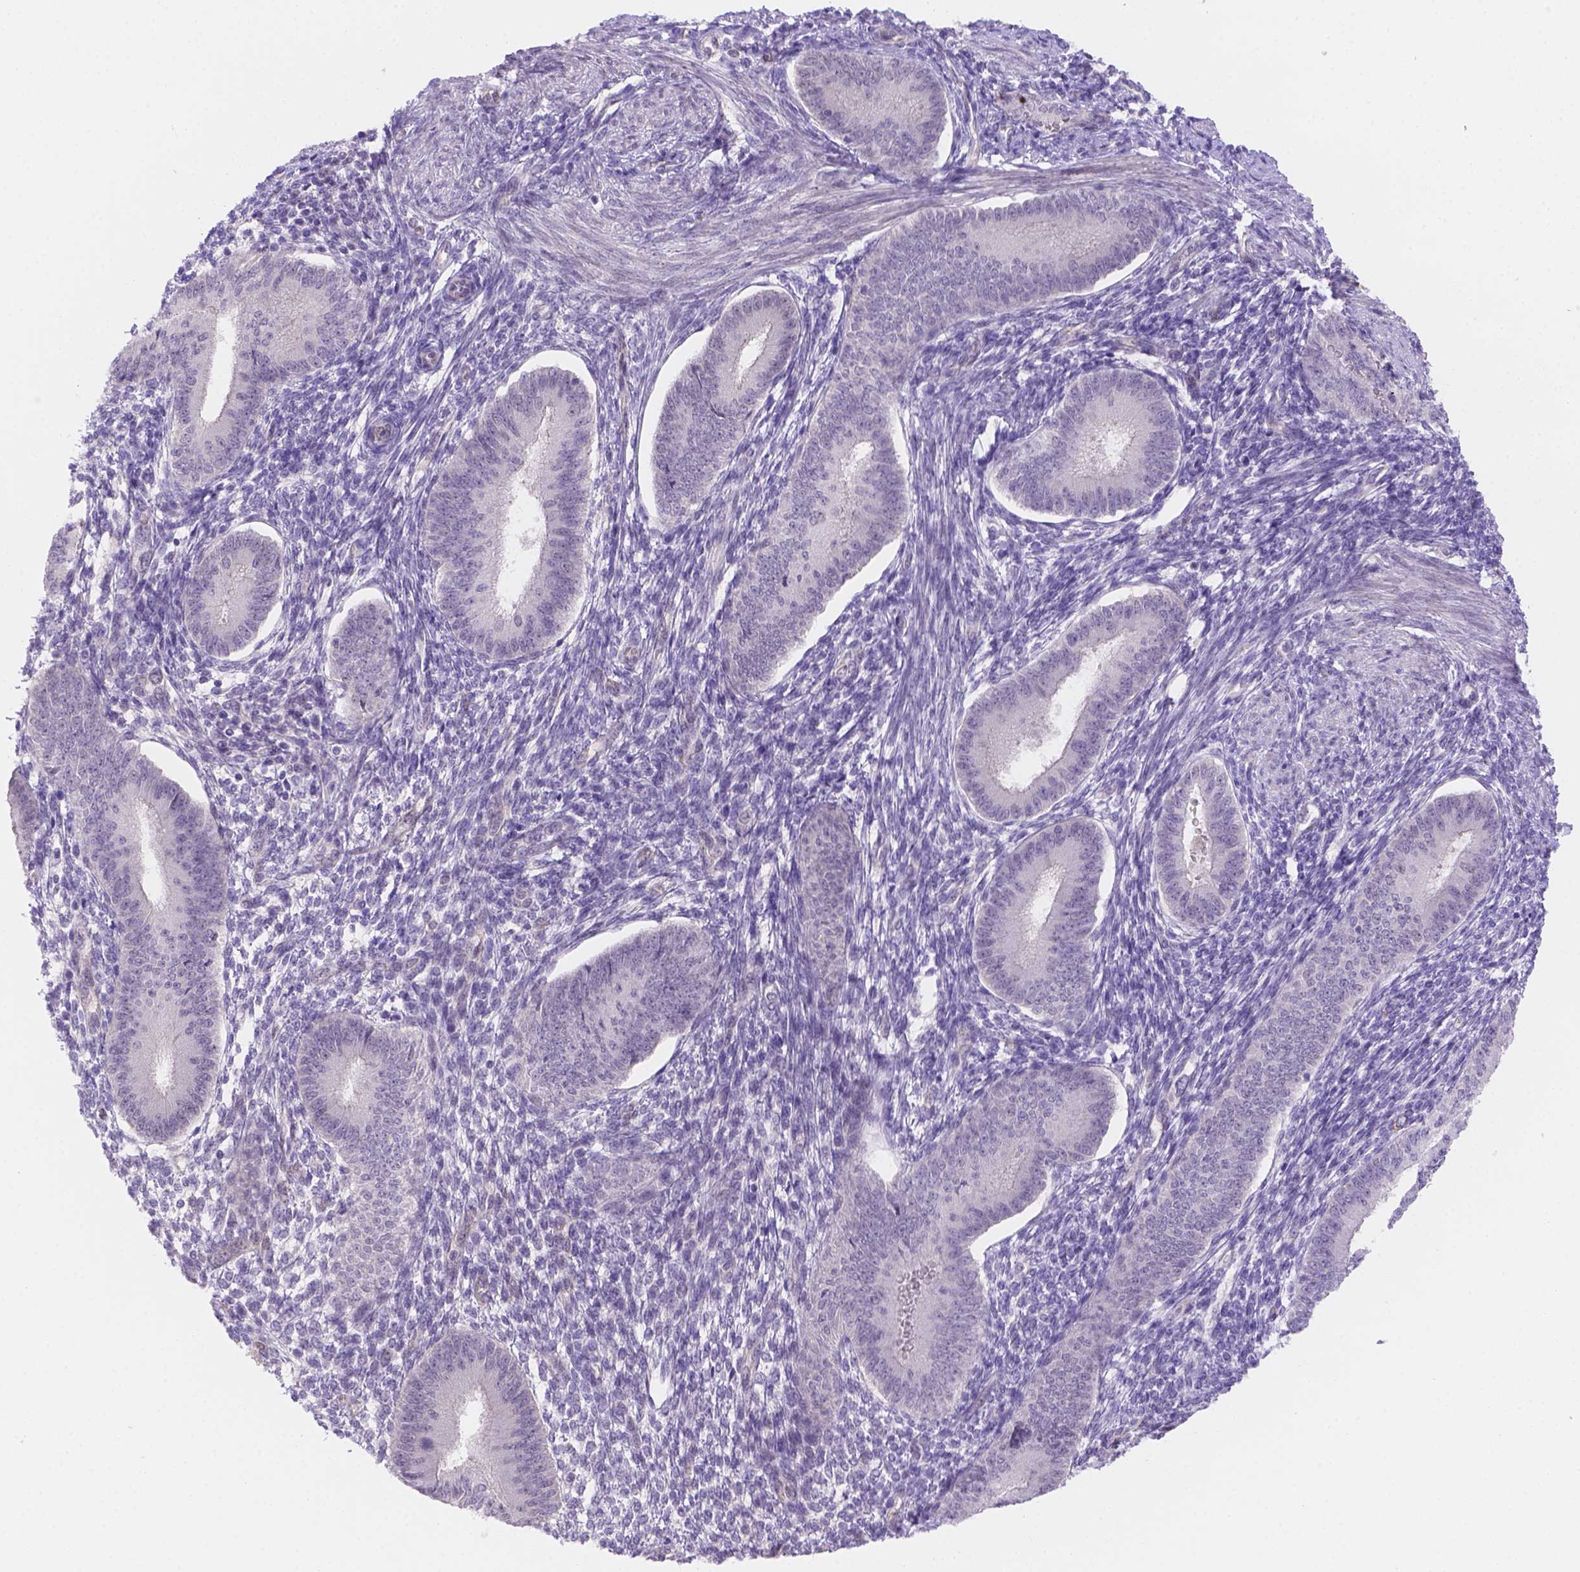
{"staining": {"intensity": "negative", "quantity": "none", "location": "none"}, "tissue": "endometrium", "cell_type": "Cells in endometrial stroma", "image_type": "normal", "snomed": [{"axis": "morphology", "description": "Normal tissue, NOS"}, {"axis": "topography", "description": "Endometrium"}], "caption": "This is an immunohistochemistry (IHC) photomicrograph of normal human endometrium. There is no positivity in cells in endometrial stroma.", "gene": "NXPE2", "patient": {"sex": "female", "age": 39}}